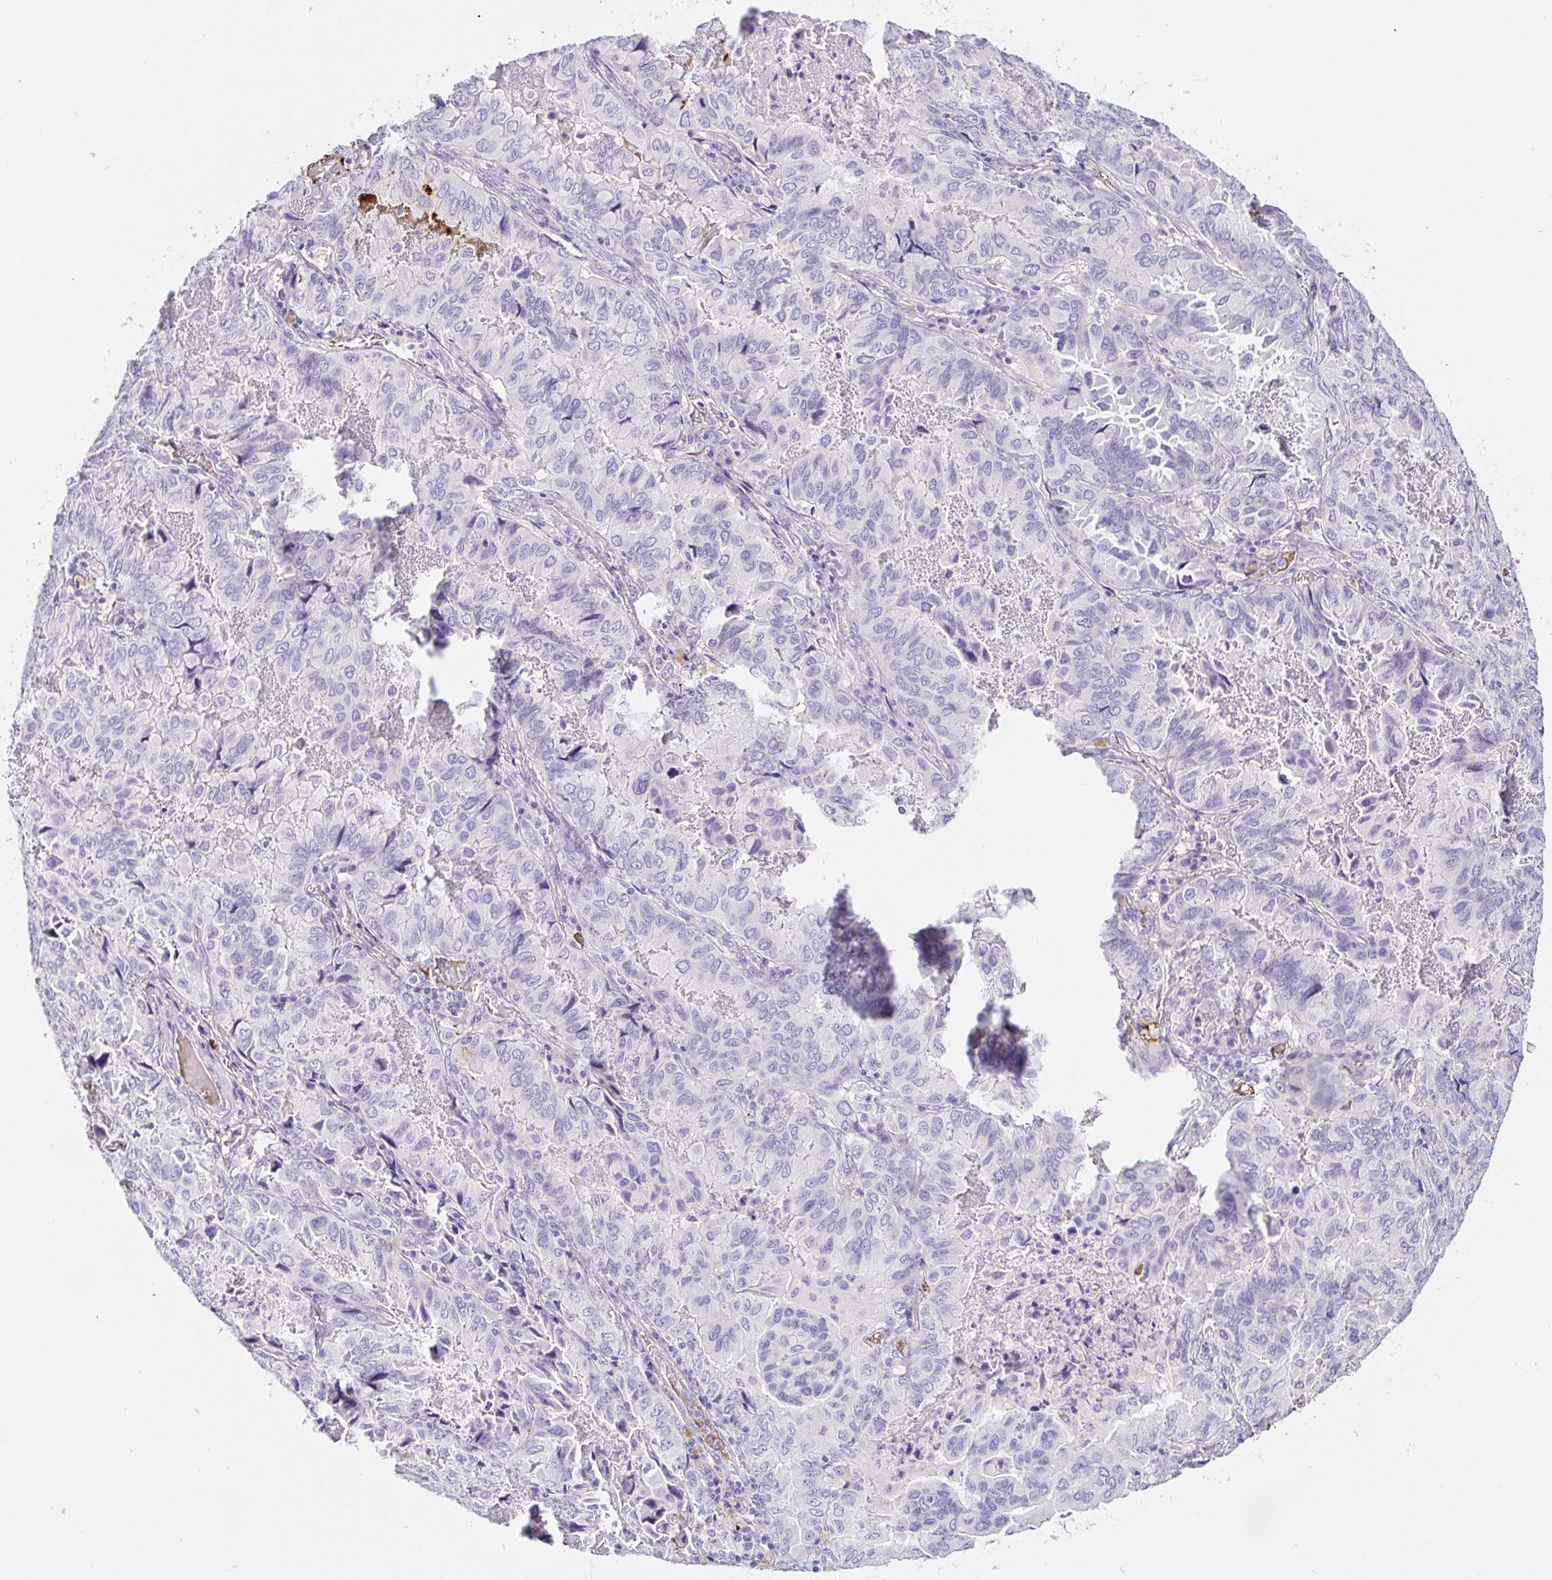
{"staining": {"intensity": "negative", "quantity": "none", "location": "none"}, "tissue": "lung cancer", "cell_type": "Tumor cells", "image_type": "cancer", "snomed": [{"axis": "morphology", "description": "Aneuploidy"}, {"axis": "morphology", "description": "Adenocarcinoma, NOS"}, {"axis": "morphology", "description": "Adenocarcinoma, metastatic, NOS"}, {"axis": "topography", "description": "Lymph node"}, {"axis": "topography", "description": "Lung"}], "caption": "Immunohistochemical staining of human lung cancer (metastatic adenocarcinoma) reveals no significant positivity in tumor cells. Nuclei are stained in blue.", "gene": "SAA4", "patient": {"sex": "female", "age": 48}}